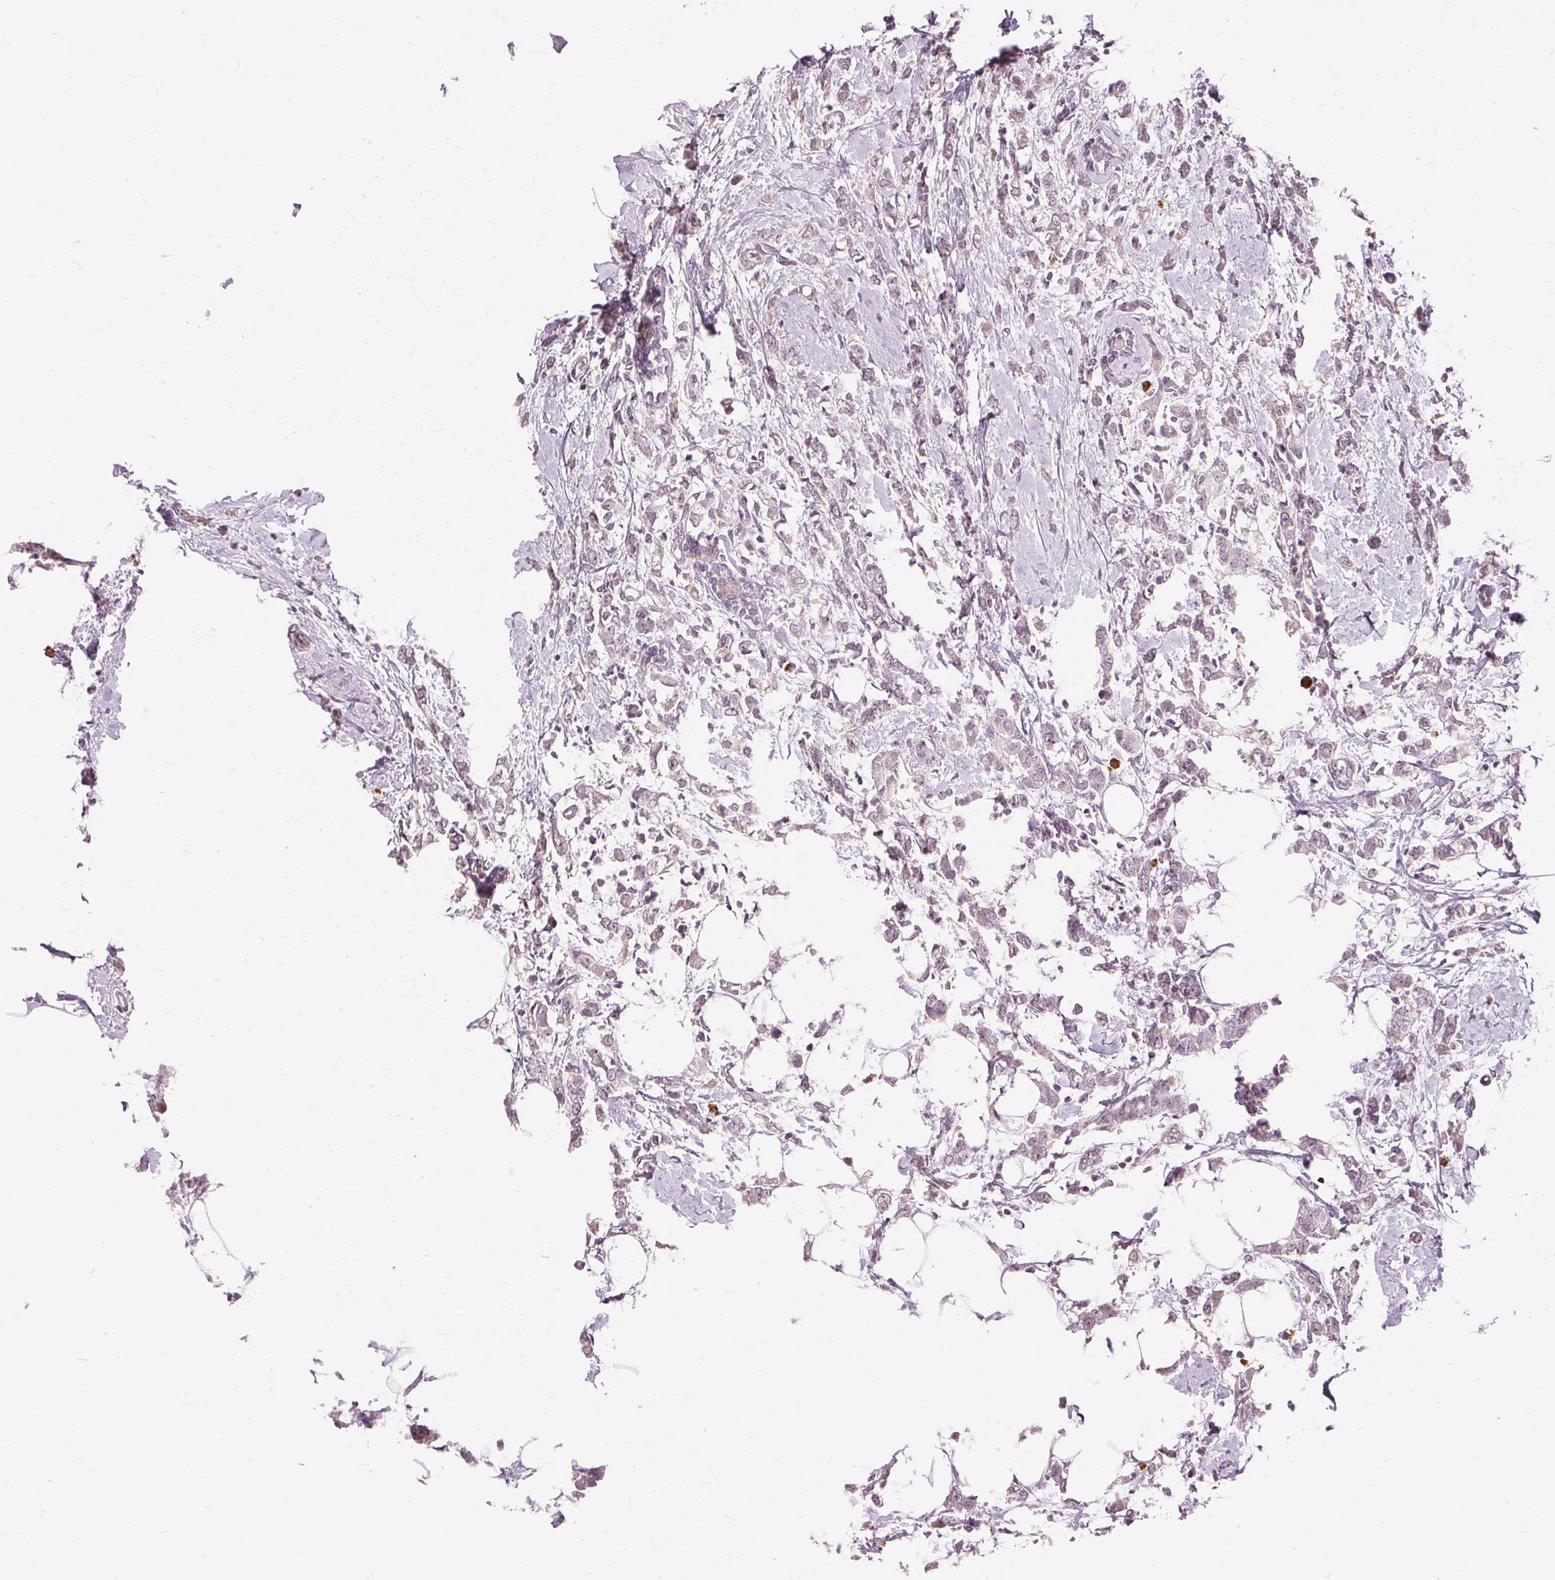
{"staining": {"intensity": "negative", "quantity": "none", "location": "none"}, "tissue": "breast cancer", "cell_type": "Tumor cells", "image_type": "cancer", "snomed": [{"axis": "morphology", "description": "Duct carcinoma"}, {"axis": "topography", "description": "Breast"}], "caption": "Immunohistochemistry histopathology image of neoplastic tissue: breast cancer (infiltrating ductal carcinoma) stained with DAB displays no significant protein positivity in tumor cells.", "gene": "SIGLEC6", "patient": {"sex": "female", "age": 40}}